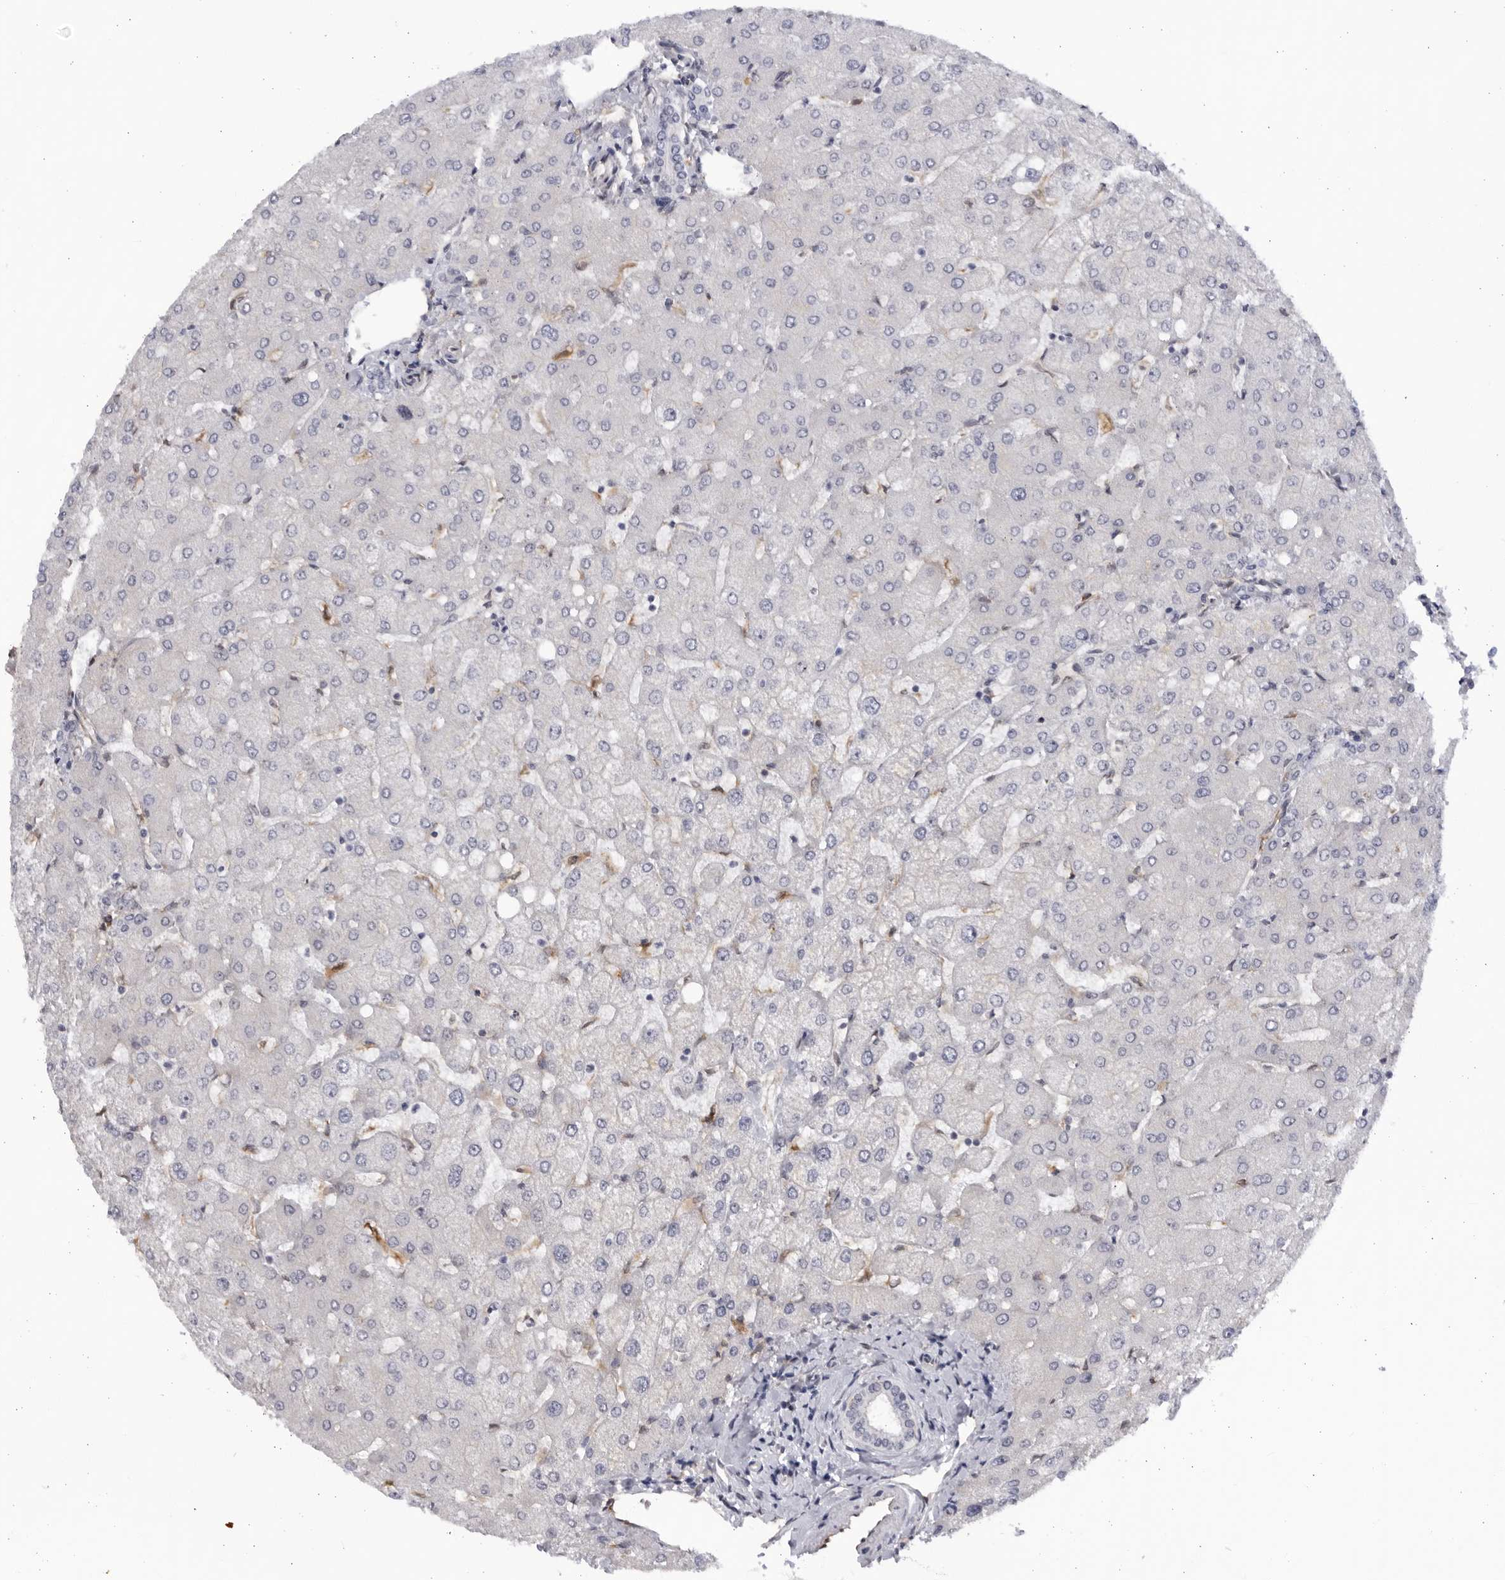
{"staining": {"intensity": "negative", "quantity": "none", "location": "none"}, "tissue": "liver", "cell_type": "Cholangiocytes", "image_type": "normal", "snomed": [{"axis": "morphology", "description": "Normal tissue, NOS"}, {"axis": "topography", "description": "Liver"}], "caption": "Protein analysis of normal liver displays no significant expression in cholangiocytes. (Stains: DAB immunohistochemistry (IHC) with hematoxylin counter stain, Microscopy: brightfield microscopy at high magnification).", "gene": "BMP2K", "patient": {"sex": "female", "age": 54}}